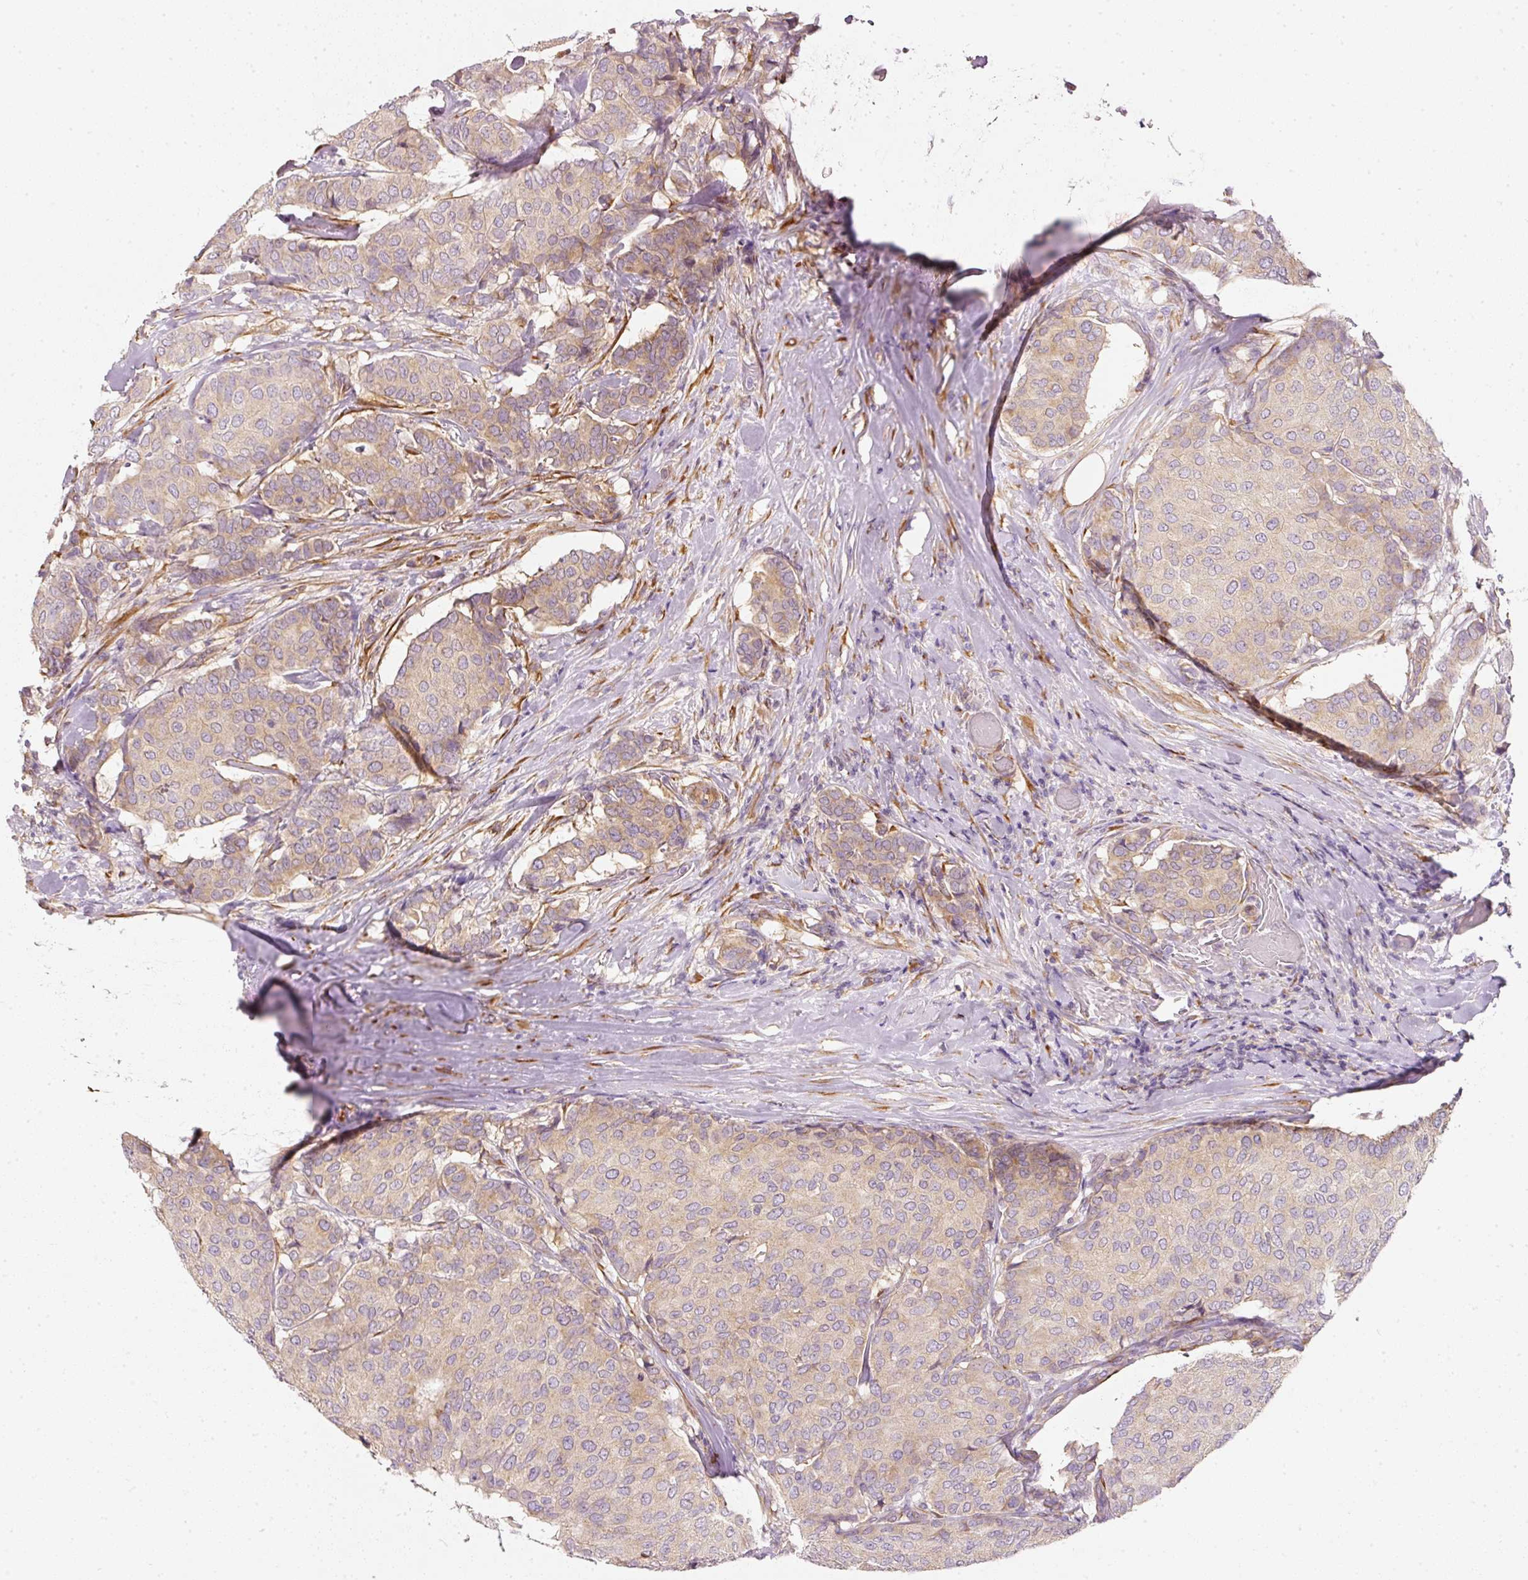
{"staining": {"intensity": "weak", "quantity": "25%-75%", "location": "cytoplasmic/membranous"}, "tissue": "breast cancer", "cell_type": "Tumor cells", "image_type": "cancer", "snomed": [{"axis": "morphology", "description": "Duct carcinoma"}, {"axis": "topography", "description": "Breast"}], "caption": "Weak cytoplasmic/membranous protein positivity is seen in about 25%-75% of tumor cells in breast cancer (intraductal carcinoma).", "gene": "RNF167", "patient": {"sex": "female", "age": 75}}